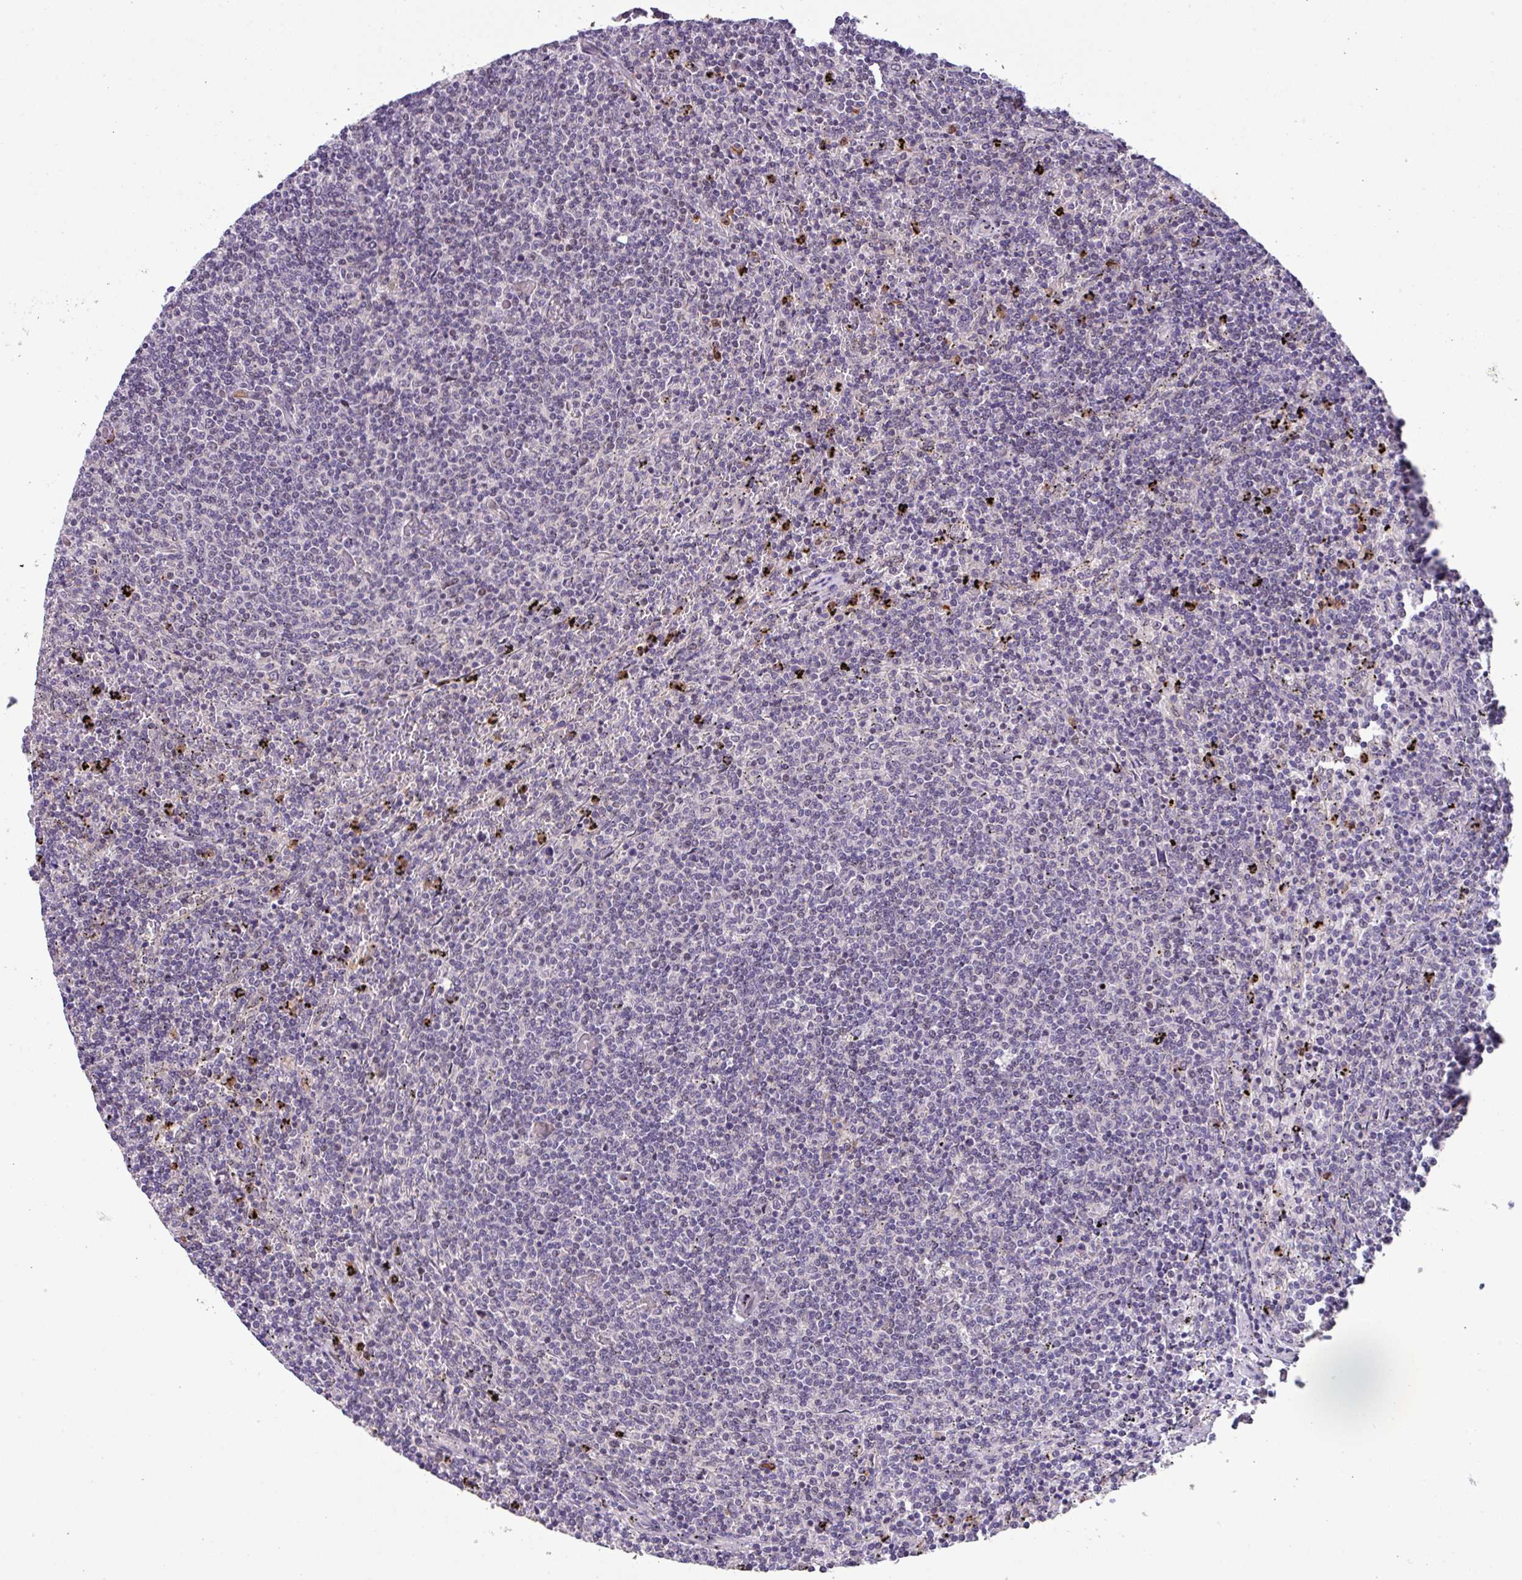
{"staining": {"intensity": "negative", "quantity": "none", "location": "none"}, "tissue": "lymphoma", "cell_type": "Tumor cells", "image_type": "cancer", "snomed": [{"axis": "morphology", "description": "Malignant lymphoma, non-Hodgkin's type, Low grade"}, {"axis": "topography", "description": "Spleen"}], "caption": "Tumor cells show no significant expression in lymphoma.", "gene": "ZFP3", "patient": {"sex": "female", "age": 50}}